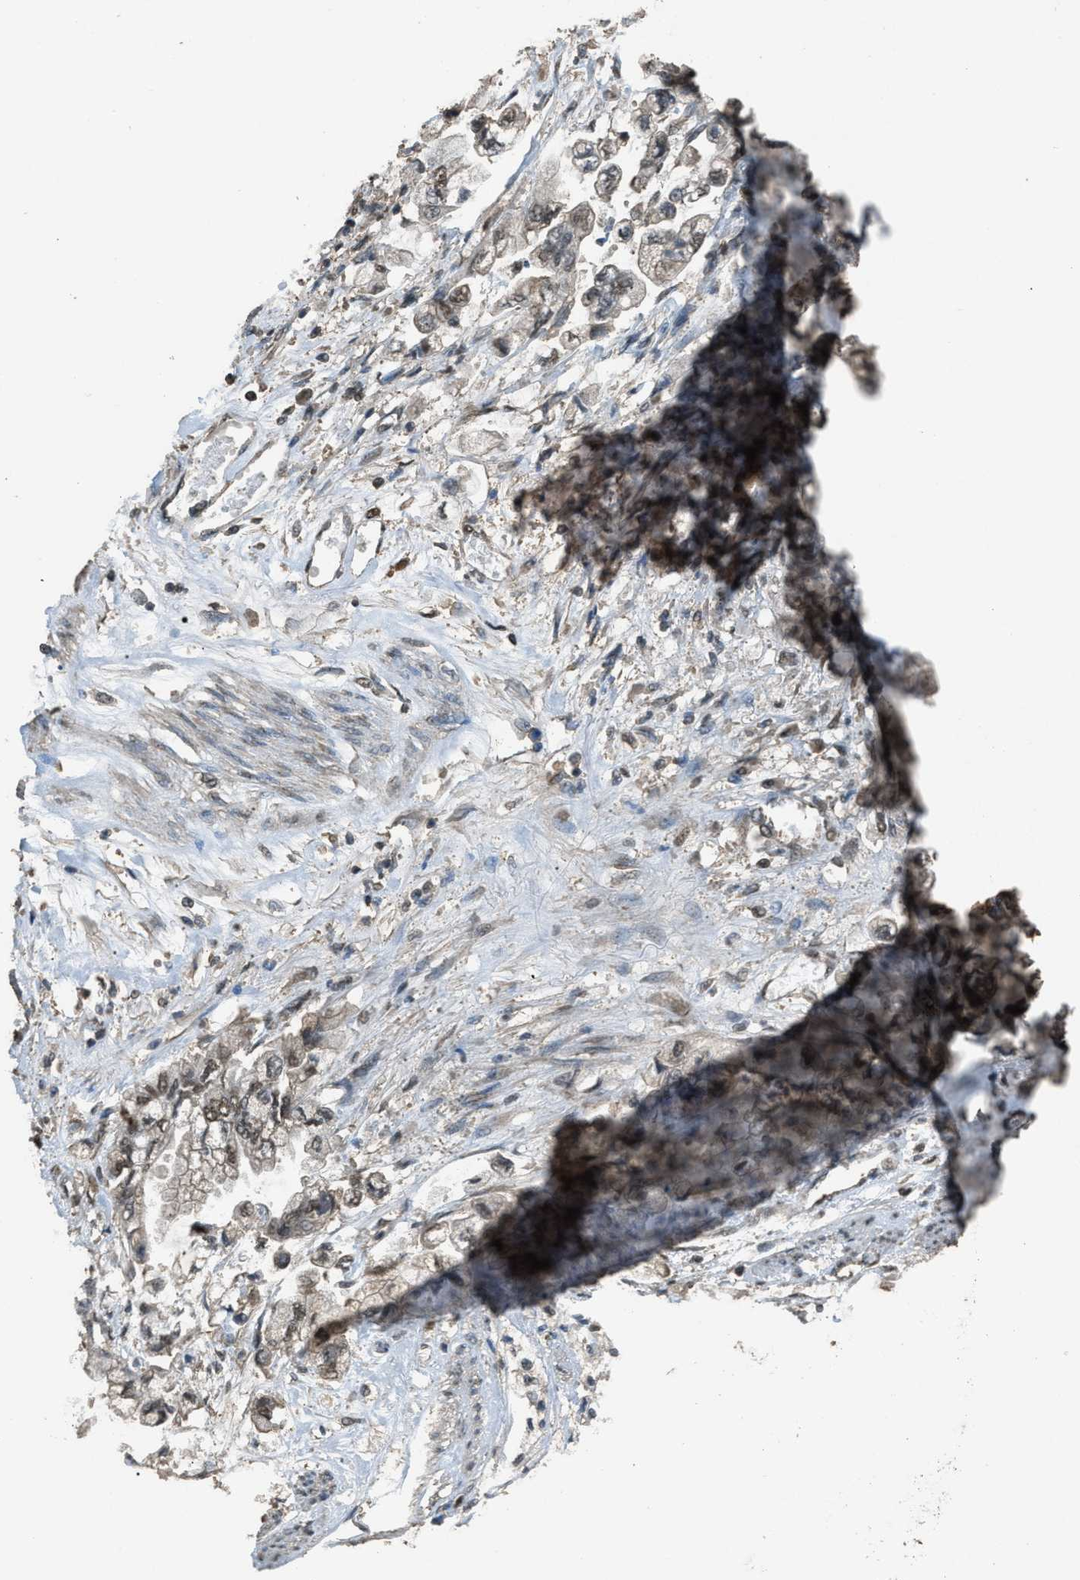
{"staining": {"intensity": "weak", "quantity": ">75%", "location": "nuclear"}, "tissue": "stomach cancer", "cell_type": "Tumor cells", "image_type": "cancer", "snomed": [{"axis": "morphology", "description": "Normal tissue, NOS"}, {"axis": "morphology", "description": "Adenocarcinoma, NOS"}, {"axis": "topography", "description": "Stomach"}], "caption": "Stomach adenocarcinoma tissue displays weak nuclear staining in approximately >75% of tumor cells, visualized by immunohistochemistry.", "gene": "SERTAD2", "patient": {"sex": "male", "age": 62}}